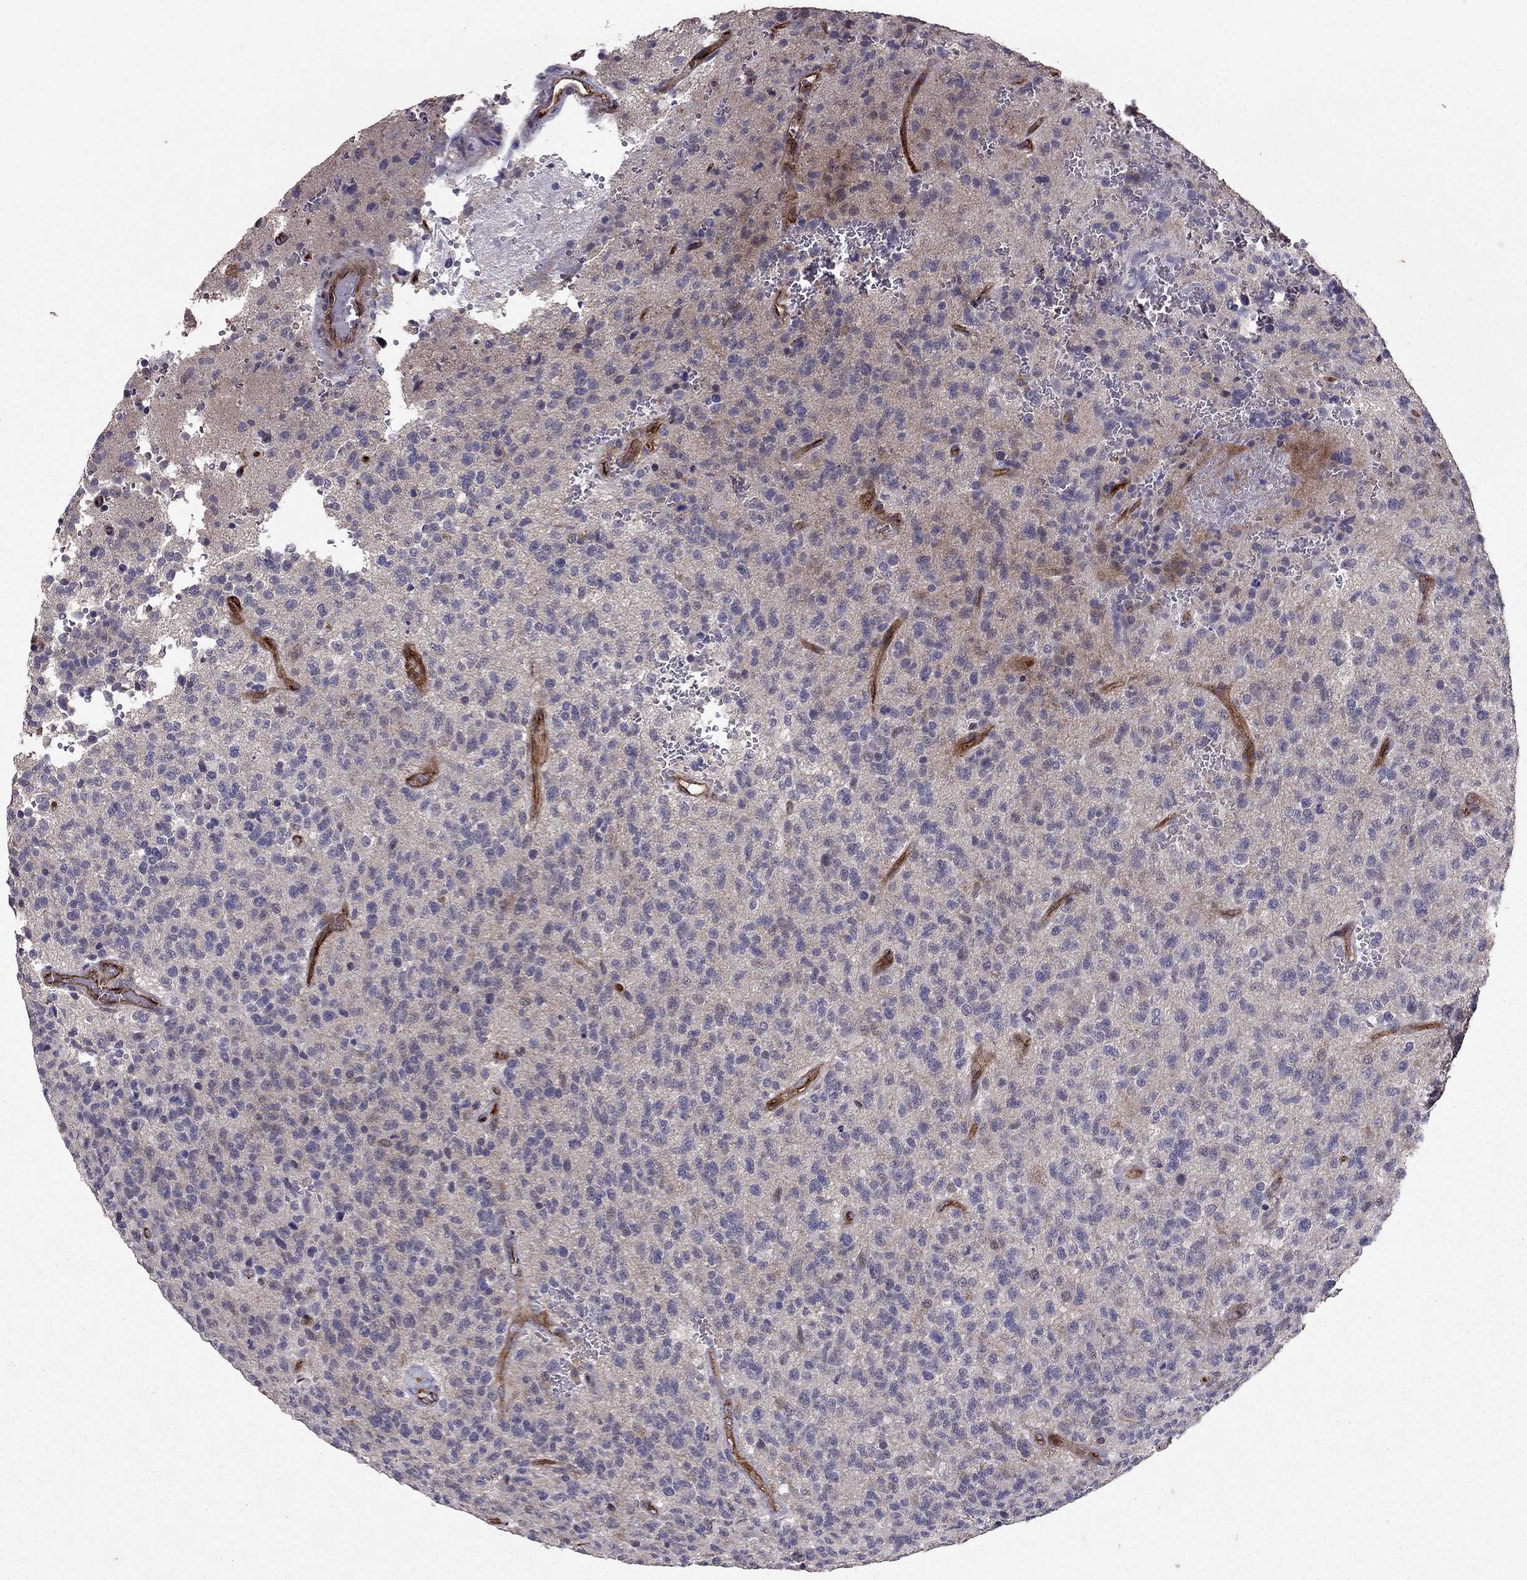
{"staining": {"intensity": "negative", "quantity": "none", "location": "none"}, "tissue": "glioma", "cell_type": "Tumor cells", "image_type": "cancer", "snomed": [{"axis": "morphology", "description": "Glioma, malignant, High grade"}, {"axis": "topography", "description": "Brain"}], "caption": "Protein analysis of glioma demonstrates no significant staining in tumor cells. The staining was performed using DAB (3,3'-diaminobenzidine) to visualize the protein expression in brown, while the nuclei were stained in blue with hematoxylin (Magnification: 20x).", "gene": "RASIP1", "patient": {"sex": "male", "age": 56}}